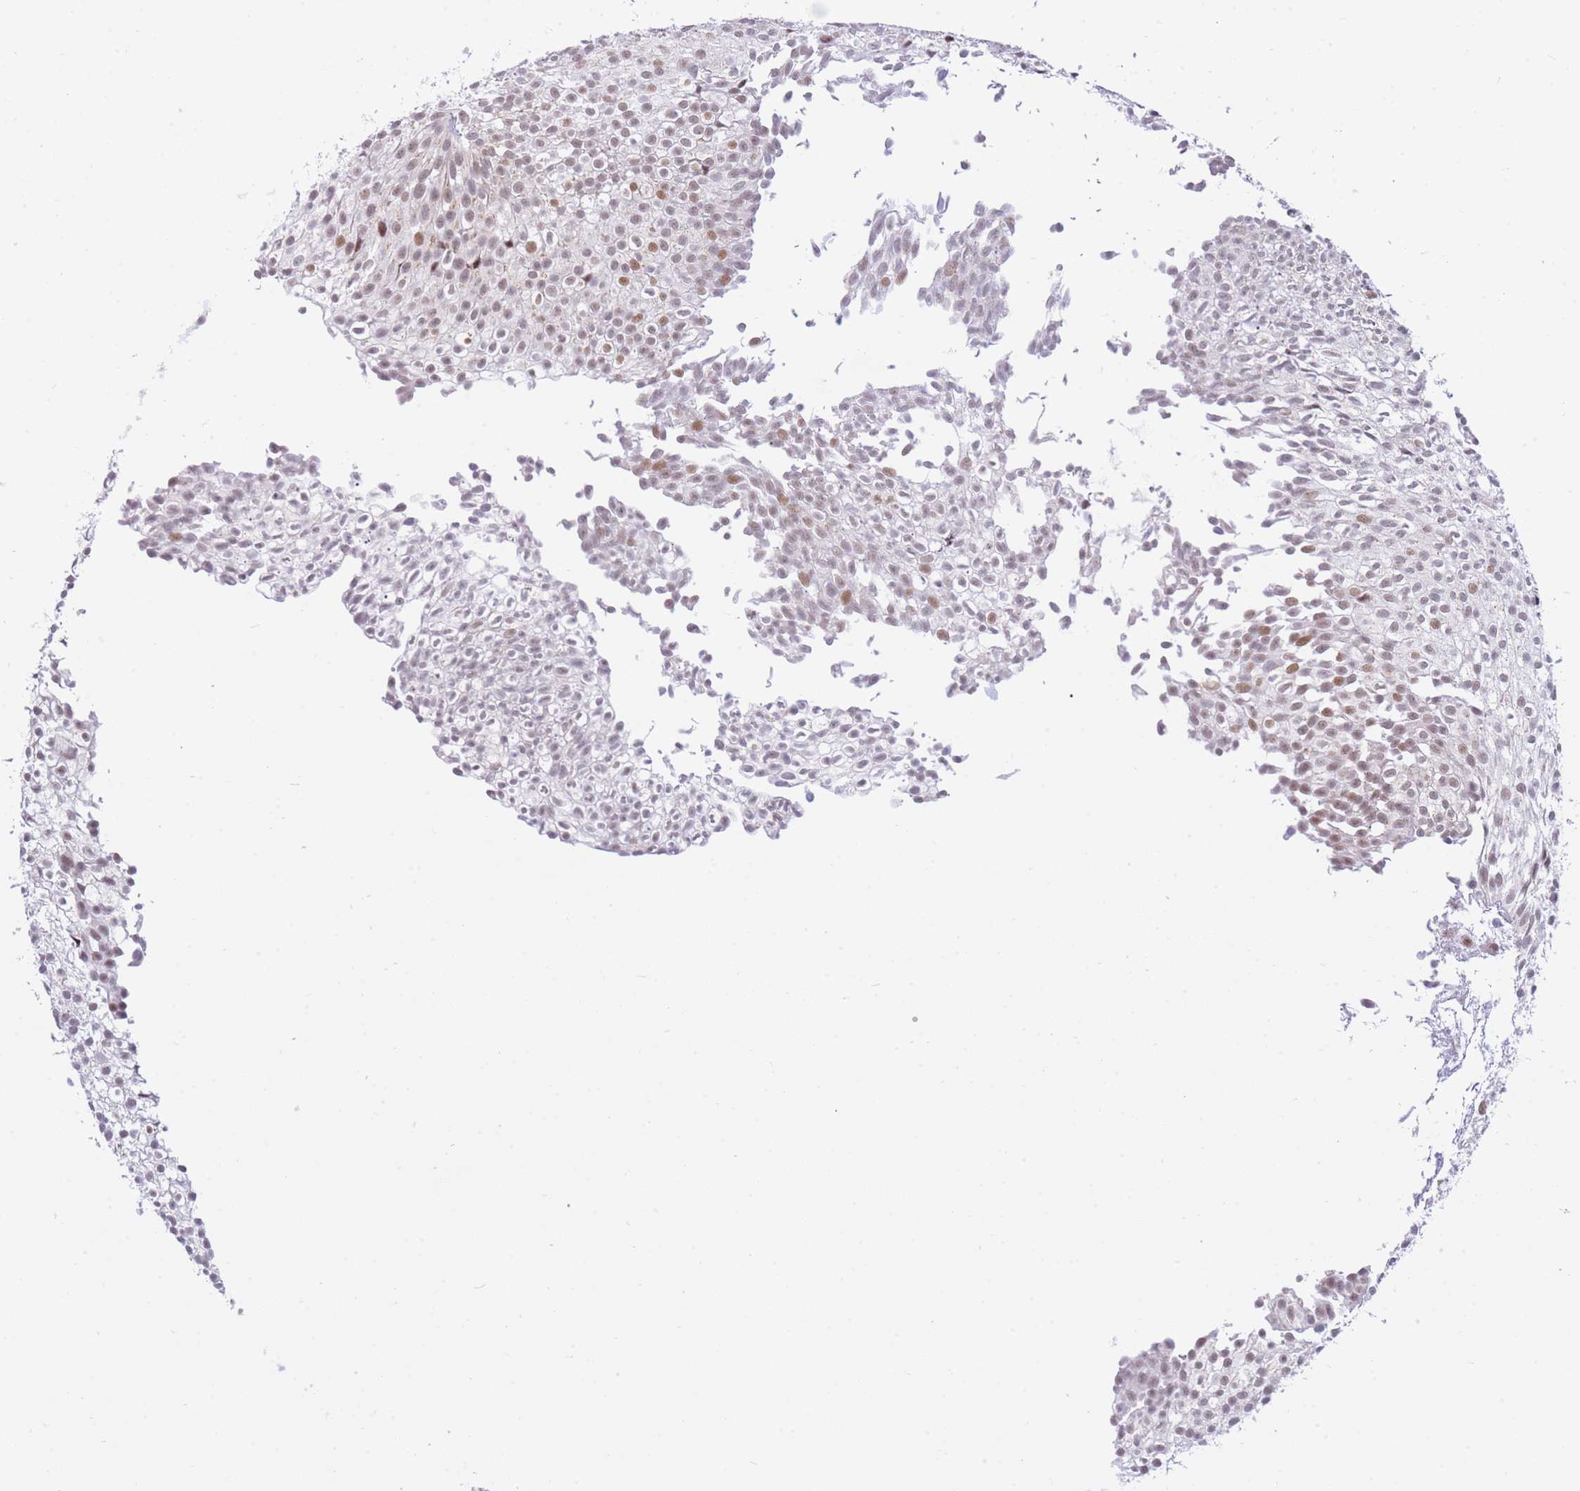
{"staining": {"intensity": "moderate", "quantity": ">75%", "location": "cytoplasmic/membranous,nuclear"}, "tissue": "urothelial cancer", "cell_type": "Tumor cells", "image_type": "cancer", "snomed": [{"axis": "morphology", "description": "Urothelial carcinoma, Low grade"}, {"axis": "topography", "description": "Urinary bladder"}], "caption": "Immunohistochemistry (IHC) micrograph of neoplastic tissue: human urothelial cancer stained using immunohistochemistry displays medium levels of moderate protein expression localized specifically in the cytoplasmic/membranous and nuclear of tumor cells, appearing as a cytoplasmic/membranous and nuclear brown color.", "gene": "INO80C", "patient": {"sex": "male", "age": 91}}